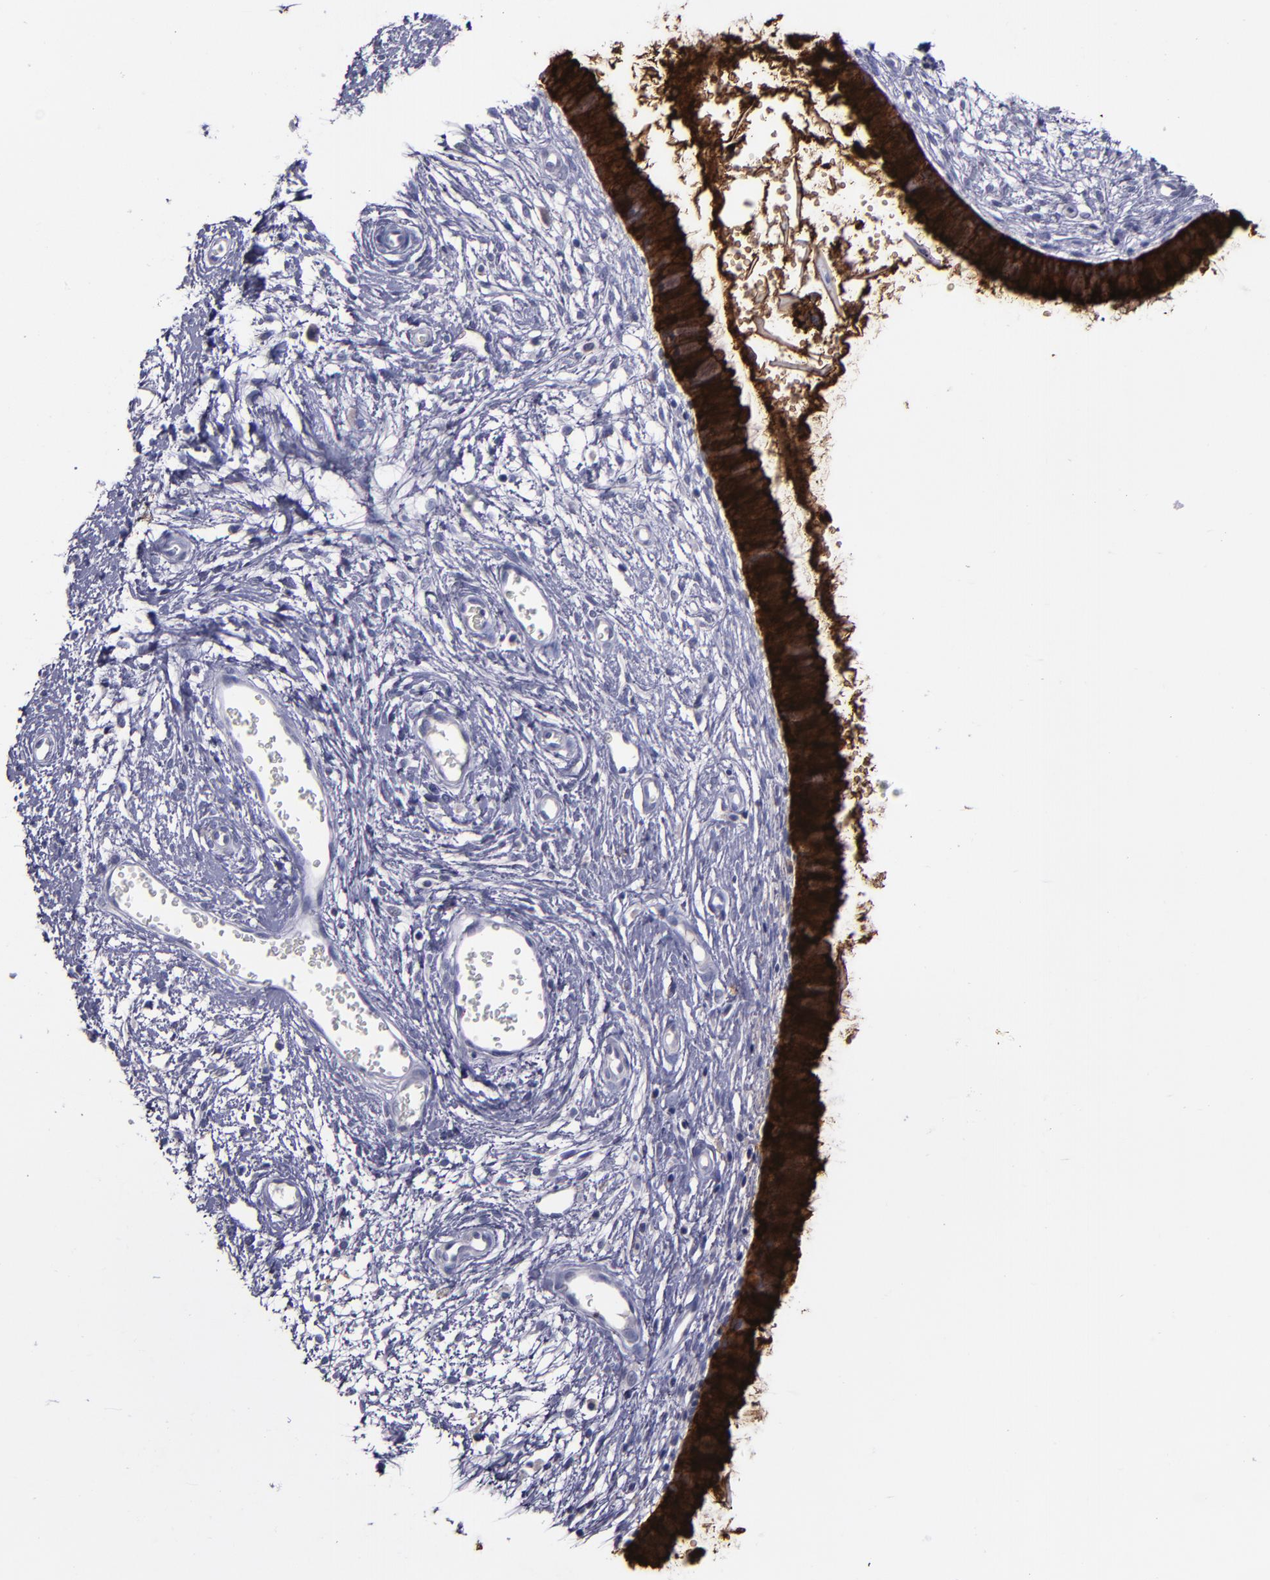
{"staining": {"intensity": "strong", "quantity": ">75%", "location": "cytoplasmic/membranous"}, "tissue": "cervix", "cell_type": "Glandular cells", "image_type": "normal", "snomed": [{"axis": "morphology", "description": "Normal tissue, NOS"}, {"axis": "topography", "description": "Cervix"}], "caption": "Protein staining exhibits strong cytoplasmic/membranous expression in approximately >75% of glandular cells in normal cervix. The protein is shown in brown color, while the nuclei are stained blue.", "gene": "MFGE8", "patient": {"sex": "female", "age": 55}}